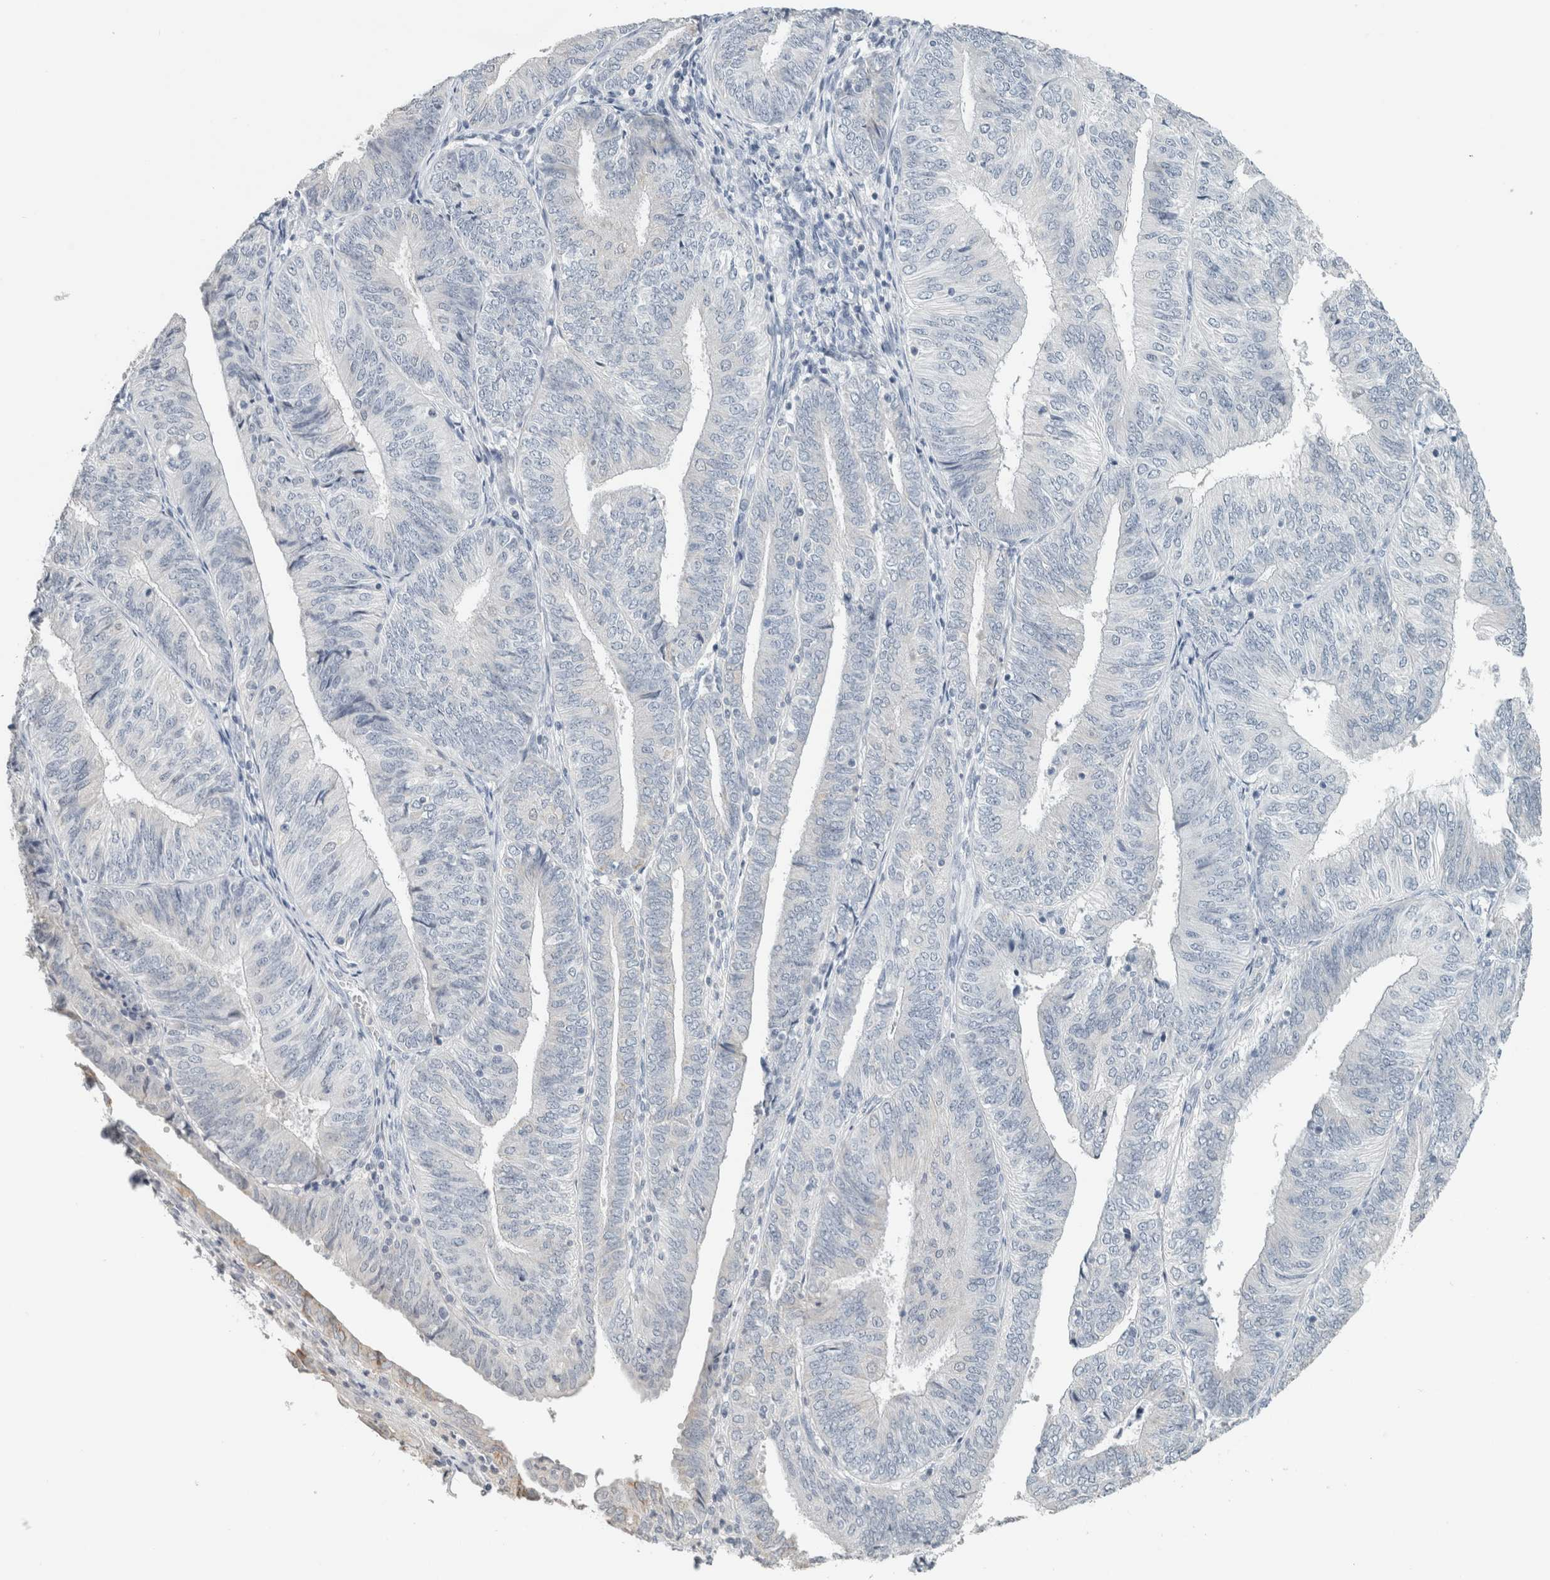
{"staining": {"intensity": "negative", "quantity": "none", "location": "none"}, "tissue": "endometrial cancer", "cell_type": "Tumor cells", "image_type": "cancer", "snomed": [{"axis": "morphology", "description": "Adenocarcinoma, NOS"}, {"axis": "topography", "description": "Endometrium"}], "caption": "DAB (3,3'-diaminobenzidine) immunohistochemical staining of human endometrial cancer (adenocarcinoma) displays no significant positivity in tumor cells.", "gene": "CRAT", "patient": {"sex": "female", "age": 58}}